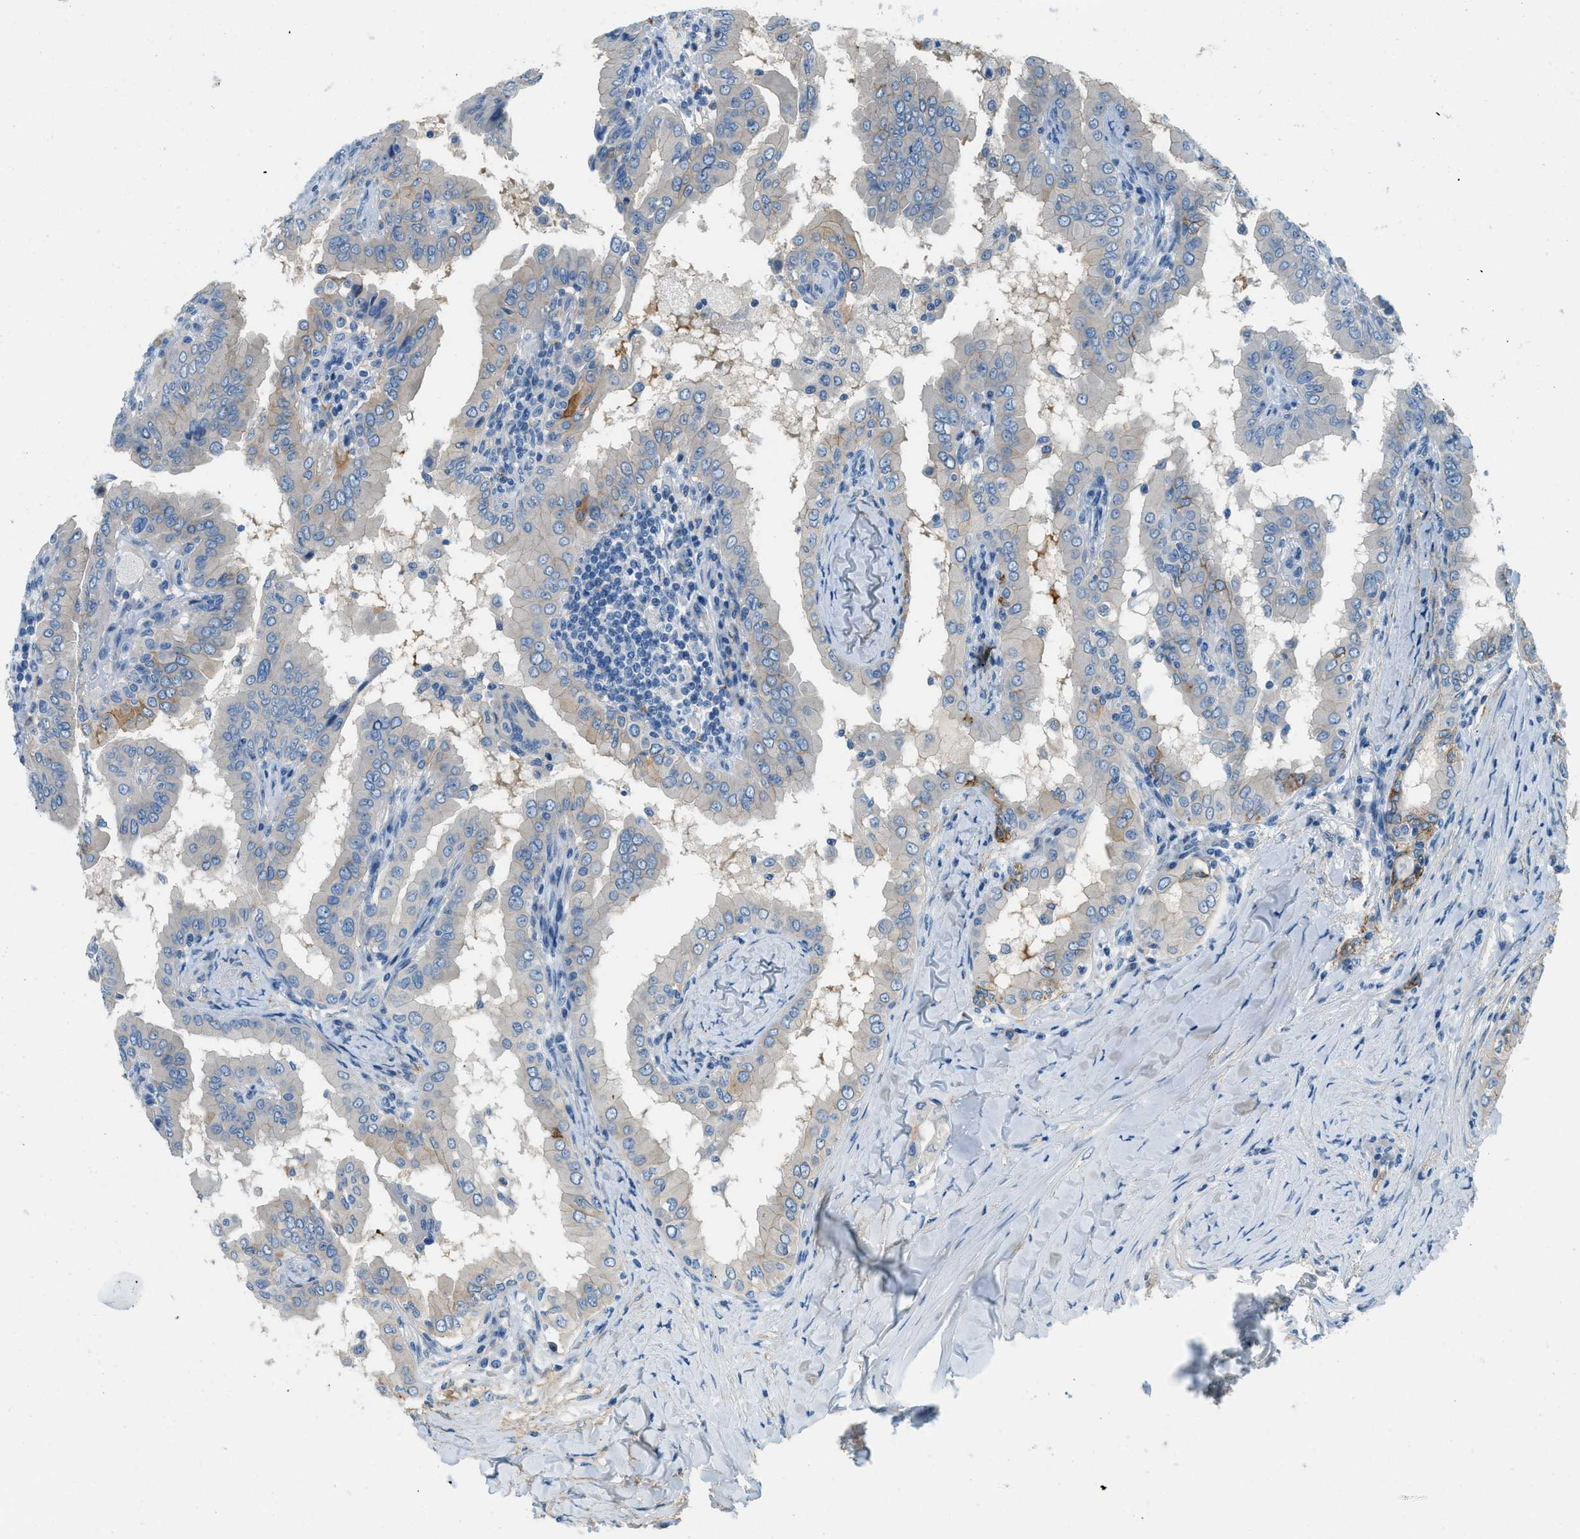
{"staining": {"intensity": "negative", "quantity": "none", "location": "none"}, "tissue": "thyroid cancer", "cell_type": "Tumor cells", "image_type": "cancer", "snomed": [{"axis": "morphology", "description": "Papillary adenocarcinoma, NOS"}, {"axis": "topography", "description": "Thyroid gland"}], "caption": "This is an immunohistochemistry photomicrograph of thyroid papillary adenocarcinoma. There is no staining in tumor cells.", "gene": "ZNF367", "patient": {"sex": "male", "age": 33}}